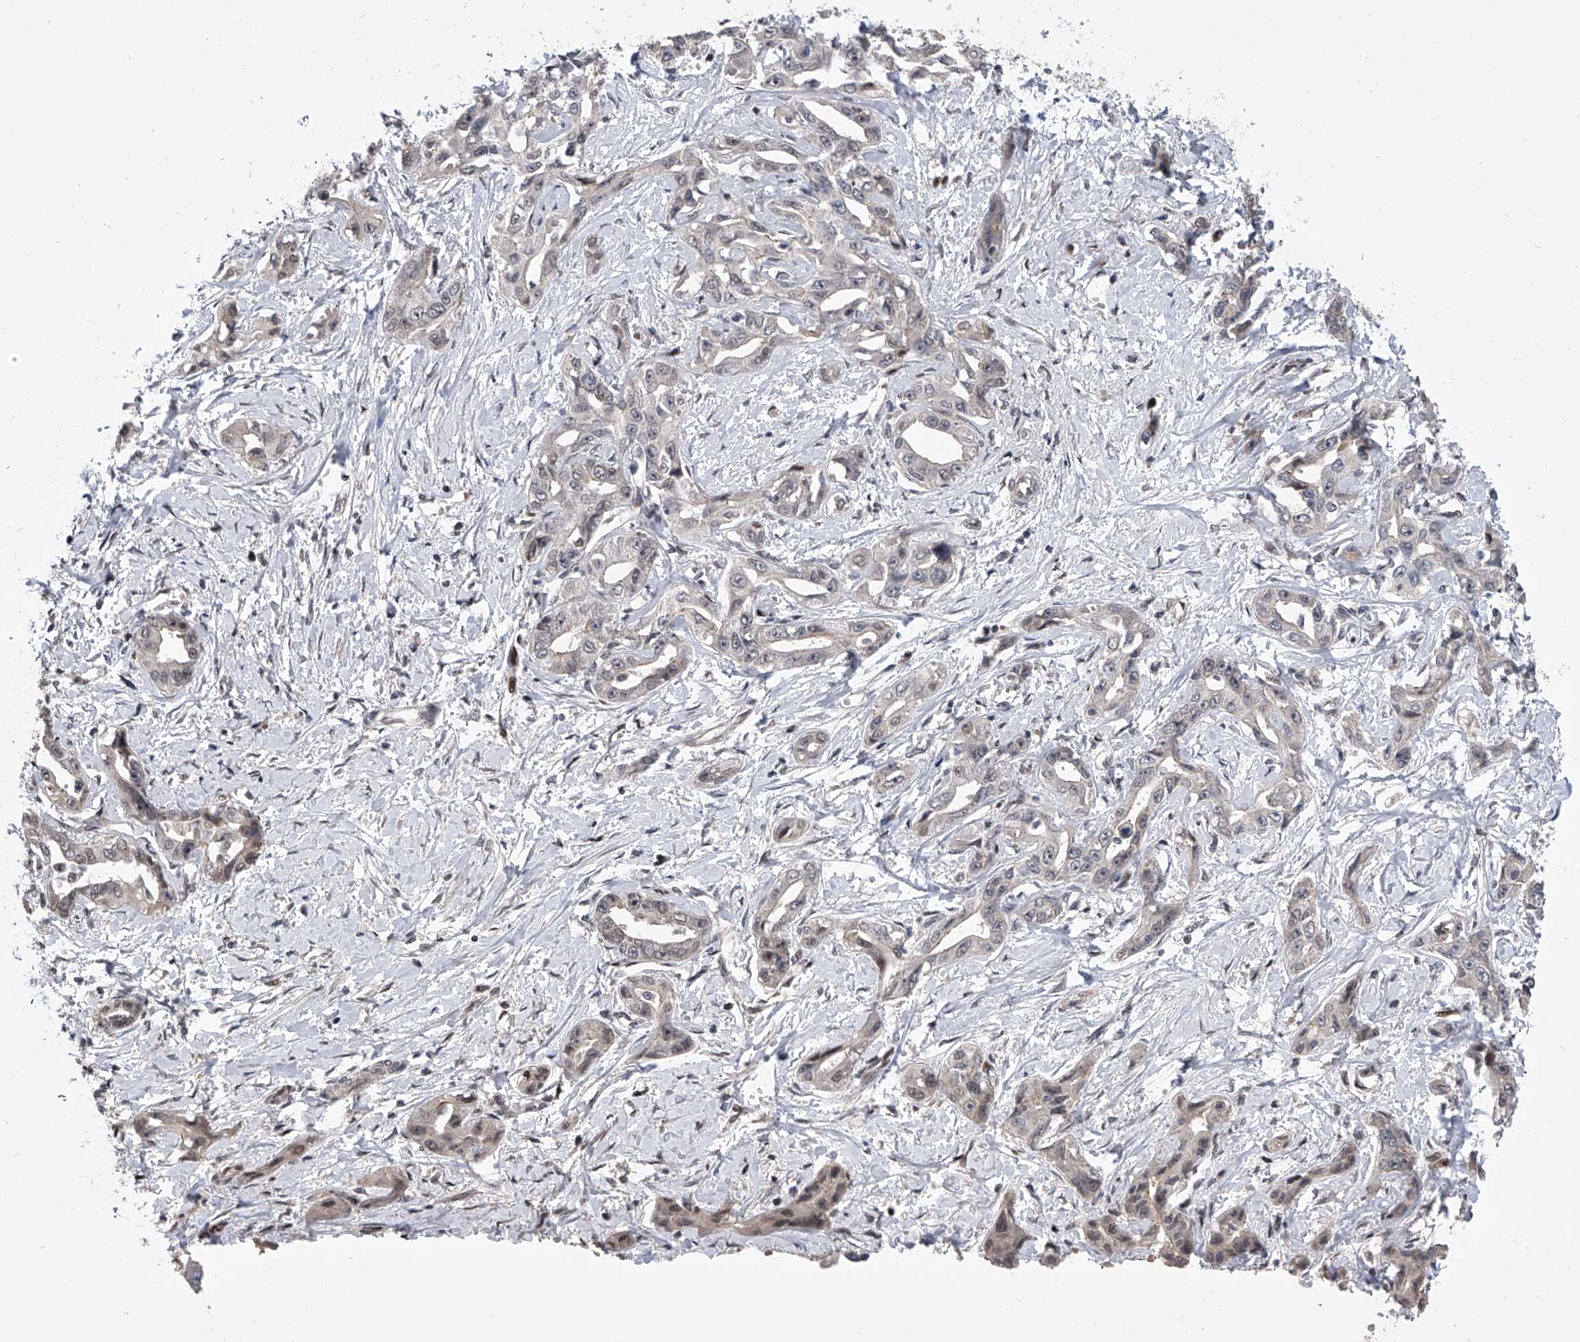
{"staining": {"intensity": "negative", "quantity": "none", "location": "none"}, "tissue": "liver cancer", "cell_type": "Tumor cells", "image_type": "cancer", "snomed": [{"axis": "morphology", "description": "Cholangiocarcinoma"}, {"axis": "topography", "description": "Liver"}], "caption": "DAB (3,3'-diaminobenzidine) immunohistochemical staining of human cholangiocarcinoma (liver) reveals no significant expression in tumor cells.", "gene": "ZNF426", "patient": {"sex": "male", "age": 59}}